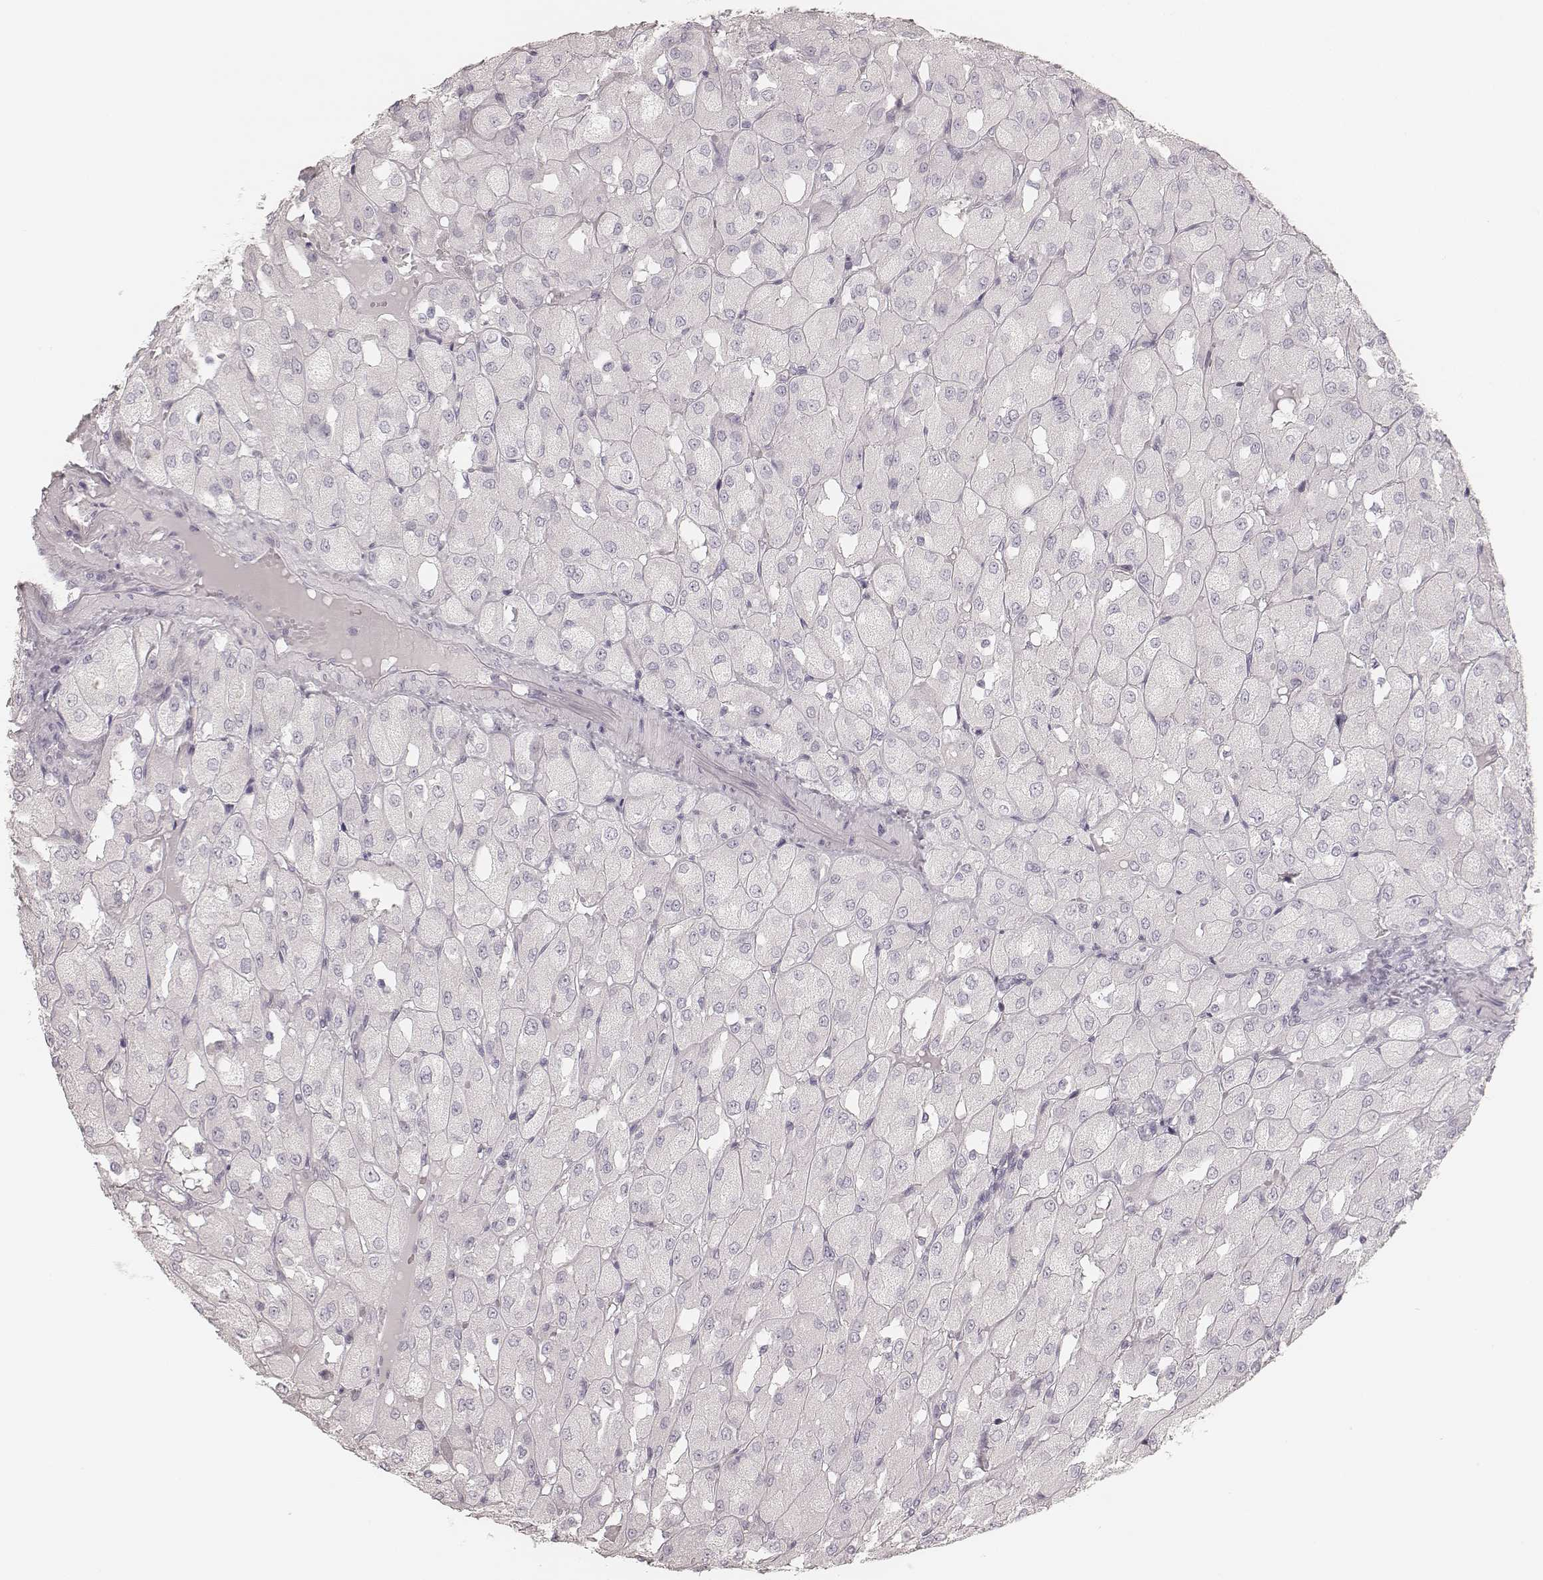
{"staining": {"intensity": "negative", "quantity": "none", "location": "none"}, "tissue": "renal cancer", "cell_type": "Tumor cells", "image_type": "cancer", "snomed": [{"axis": "morphology", "description": "Adenocarcinoma, NOS"}, {"axis": "topography", "description": "Kidney"}], "caption": "This is an immunohistochemistry (IHC) micrograph of renal cancer (adenocarcinoma). There is no positivity in tumor cells.", "gene": "KRT72", "patient": {"sex": "male", "age": 72}}